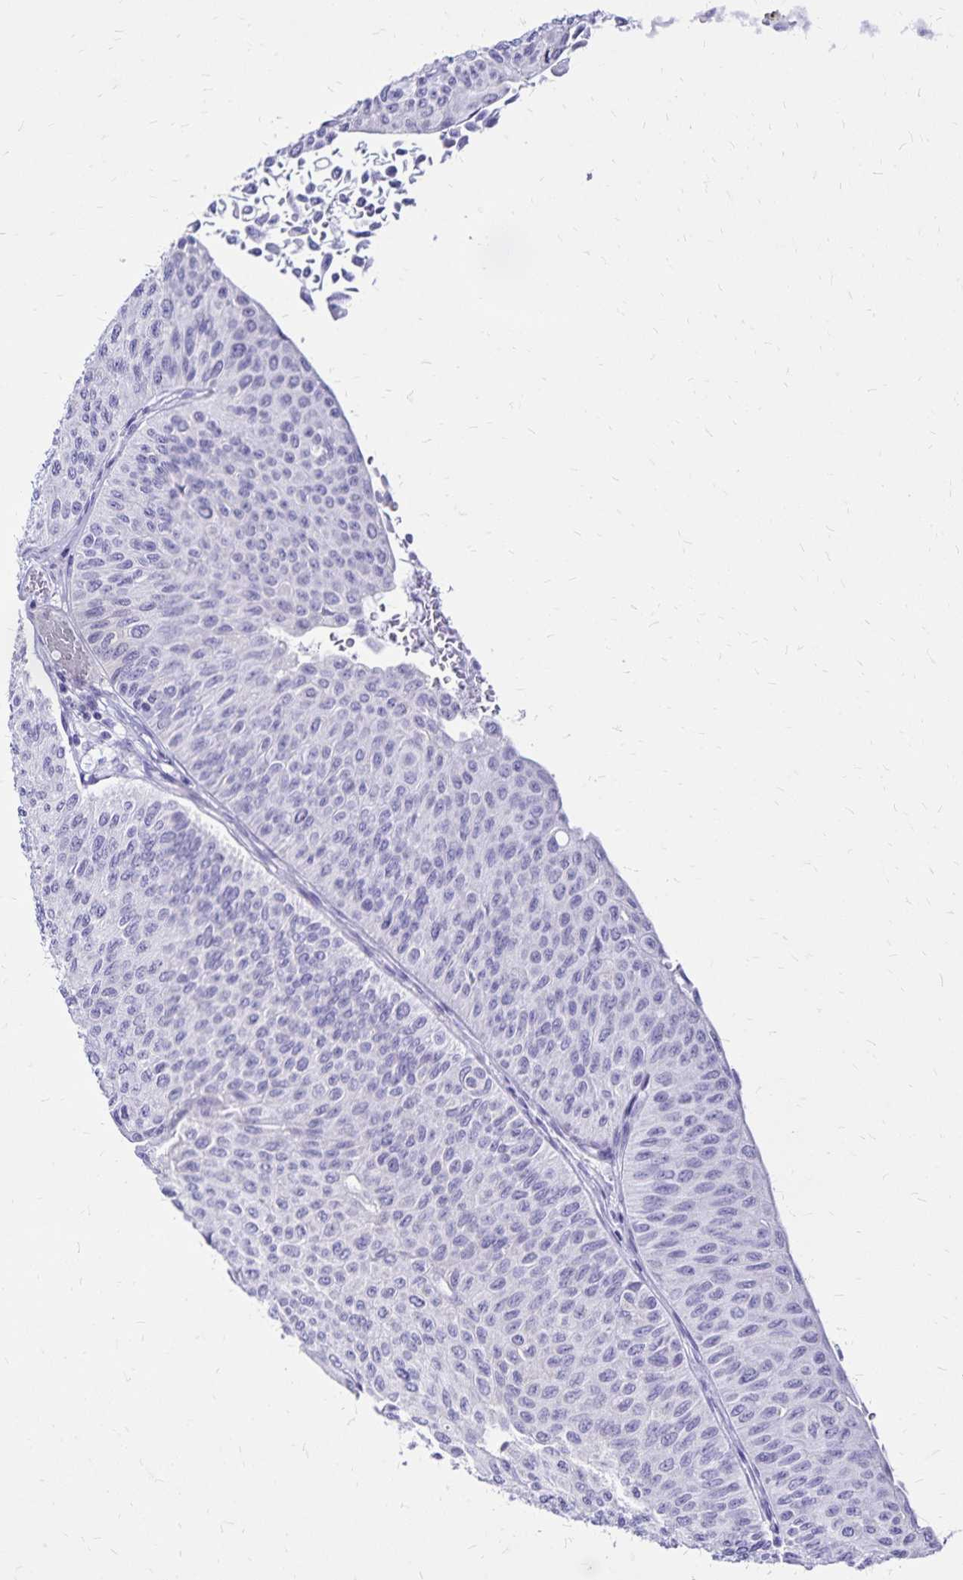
{"staining": {"intensity": "negative", "quantity": "none", "location": "none"}, "tissue": "urothelial cancer", "cell_type": "Tumor cells", "image_type": "cancer", "snomed": [{"axis": "morphology", "description": "Urothelial carcinoma, NOS"}, {"axis": "topography", "description": "Urinary bladder"}], "caption": "The micrograph displays no significant staining in tumor cells of urothelial cancer. (DAB immunohistochemistry (IHC), high magnification).", "gene": "LIN28B", "patient": {"sex": "male", "age": 59}}